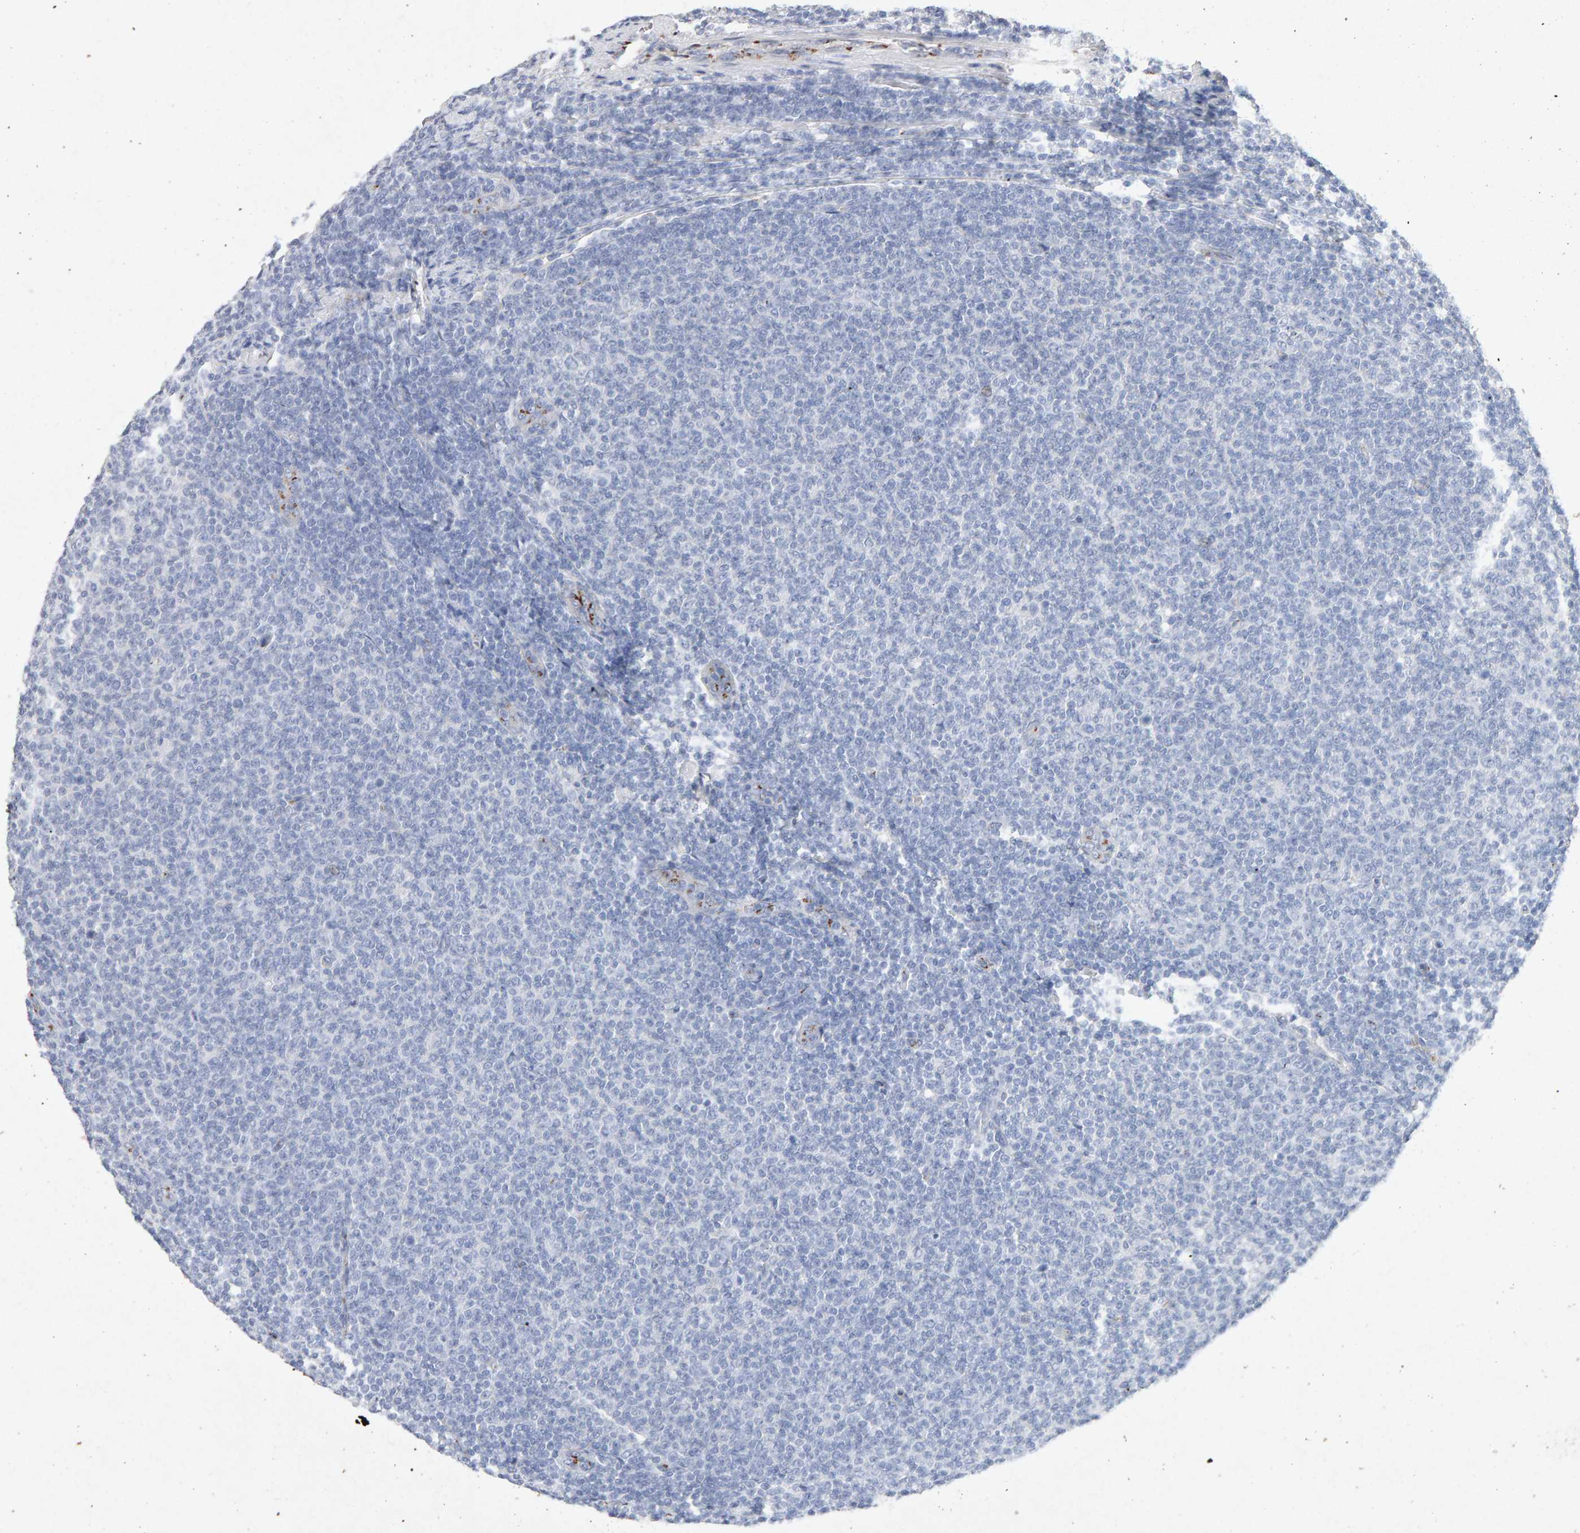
{"staining": {"intensity": "negative", "quantity": "none", "location": "none"}, "tissue": "lymphoma", "cell_type": "Tumor cells", "image_type": "cancer", "snomed": [{"axis": "morphology", "description": "Malignant lymphoma, non-Hodgkin's type, Low grade"}, {"axis": "topography", "description": "Lymph node"}], "caption": "Immunohistochemical staining of lymphoma reveals no significant expression in tumor cells. (DAB (3,3'-diaminobenzidine) IHC, high magnification).", "gene": "PTPRM", "patient": {"sex": "male", "age": 66}}